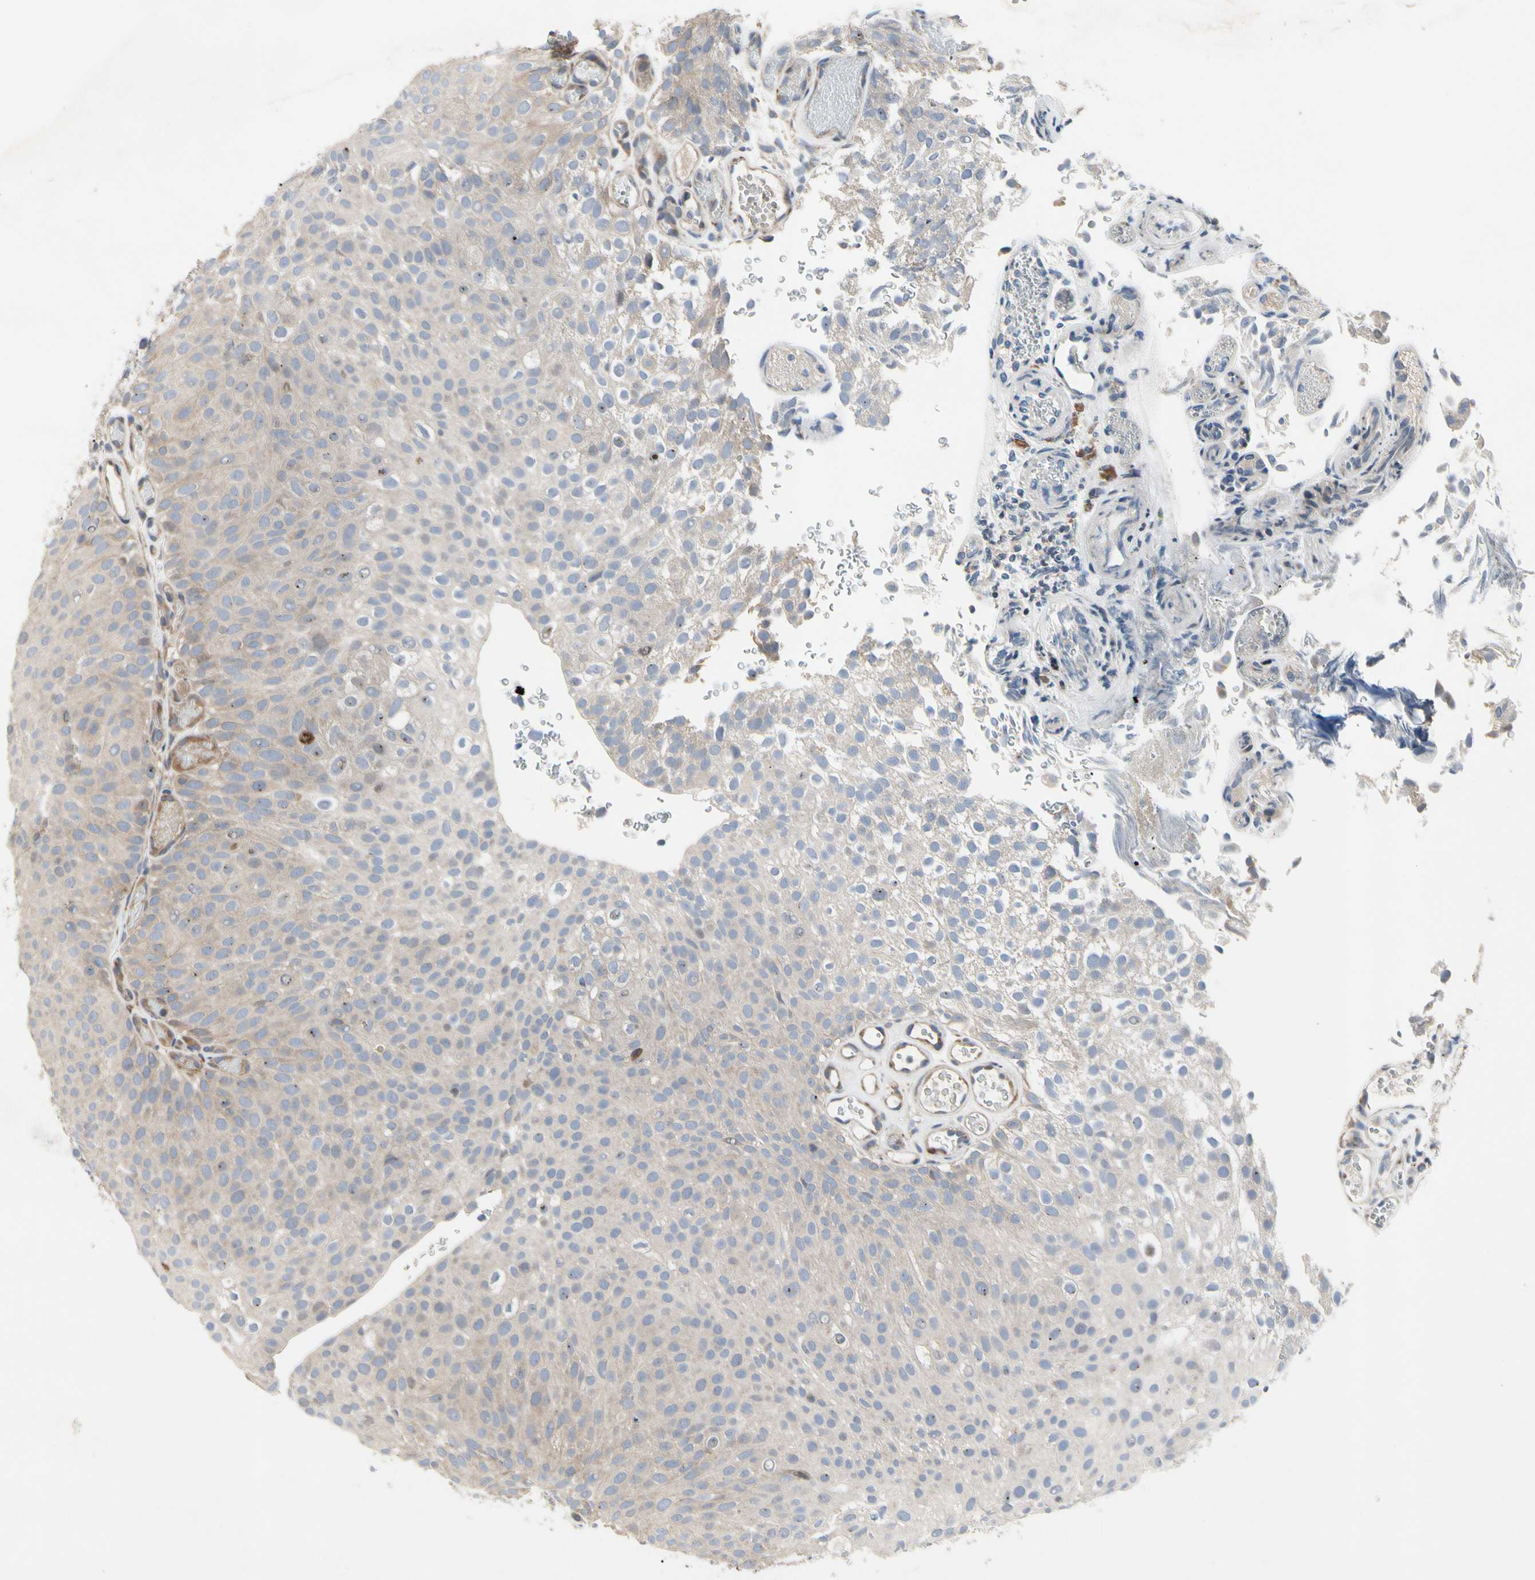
{"staining": {"intensity": "weak", "quantity": ">75%", "location": "cytoplasmic/membranous,nuclear"}, "tissue": "urothelial cancer", "cell_type": "Tumor cells", "image_type": "cancer", "snomed": [{"axis": "morphology", "description": "Urothelial carcinoma, Low grade"}, {"axis": "topography", "description": "Urinary bladder"}], "caption": "Immunohistochemical staining of urothelial carcinoma (low-grade) shows weak cytoplasmic/membranous and nuclear protein staining in approximately >75% of tumor cells.", "gene": "MMEL1", "patient": {"sex": "male", "age": 78}}